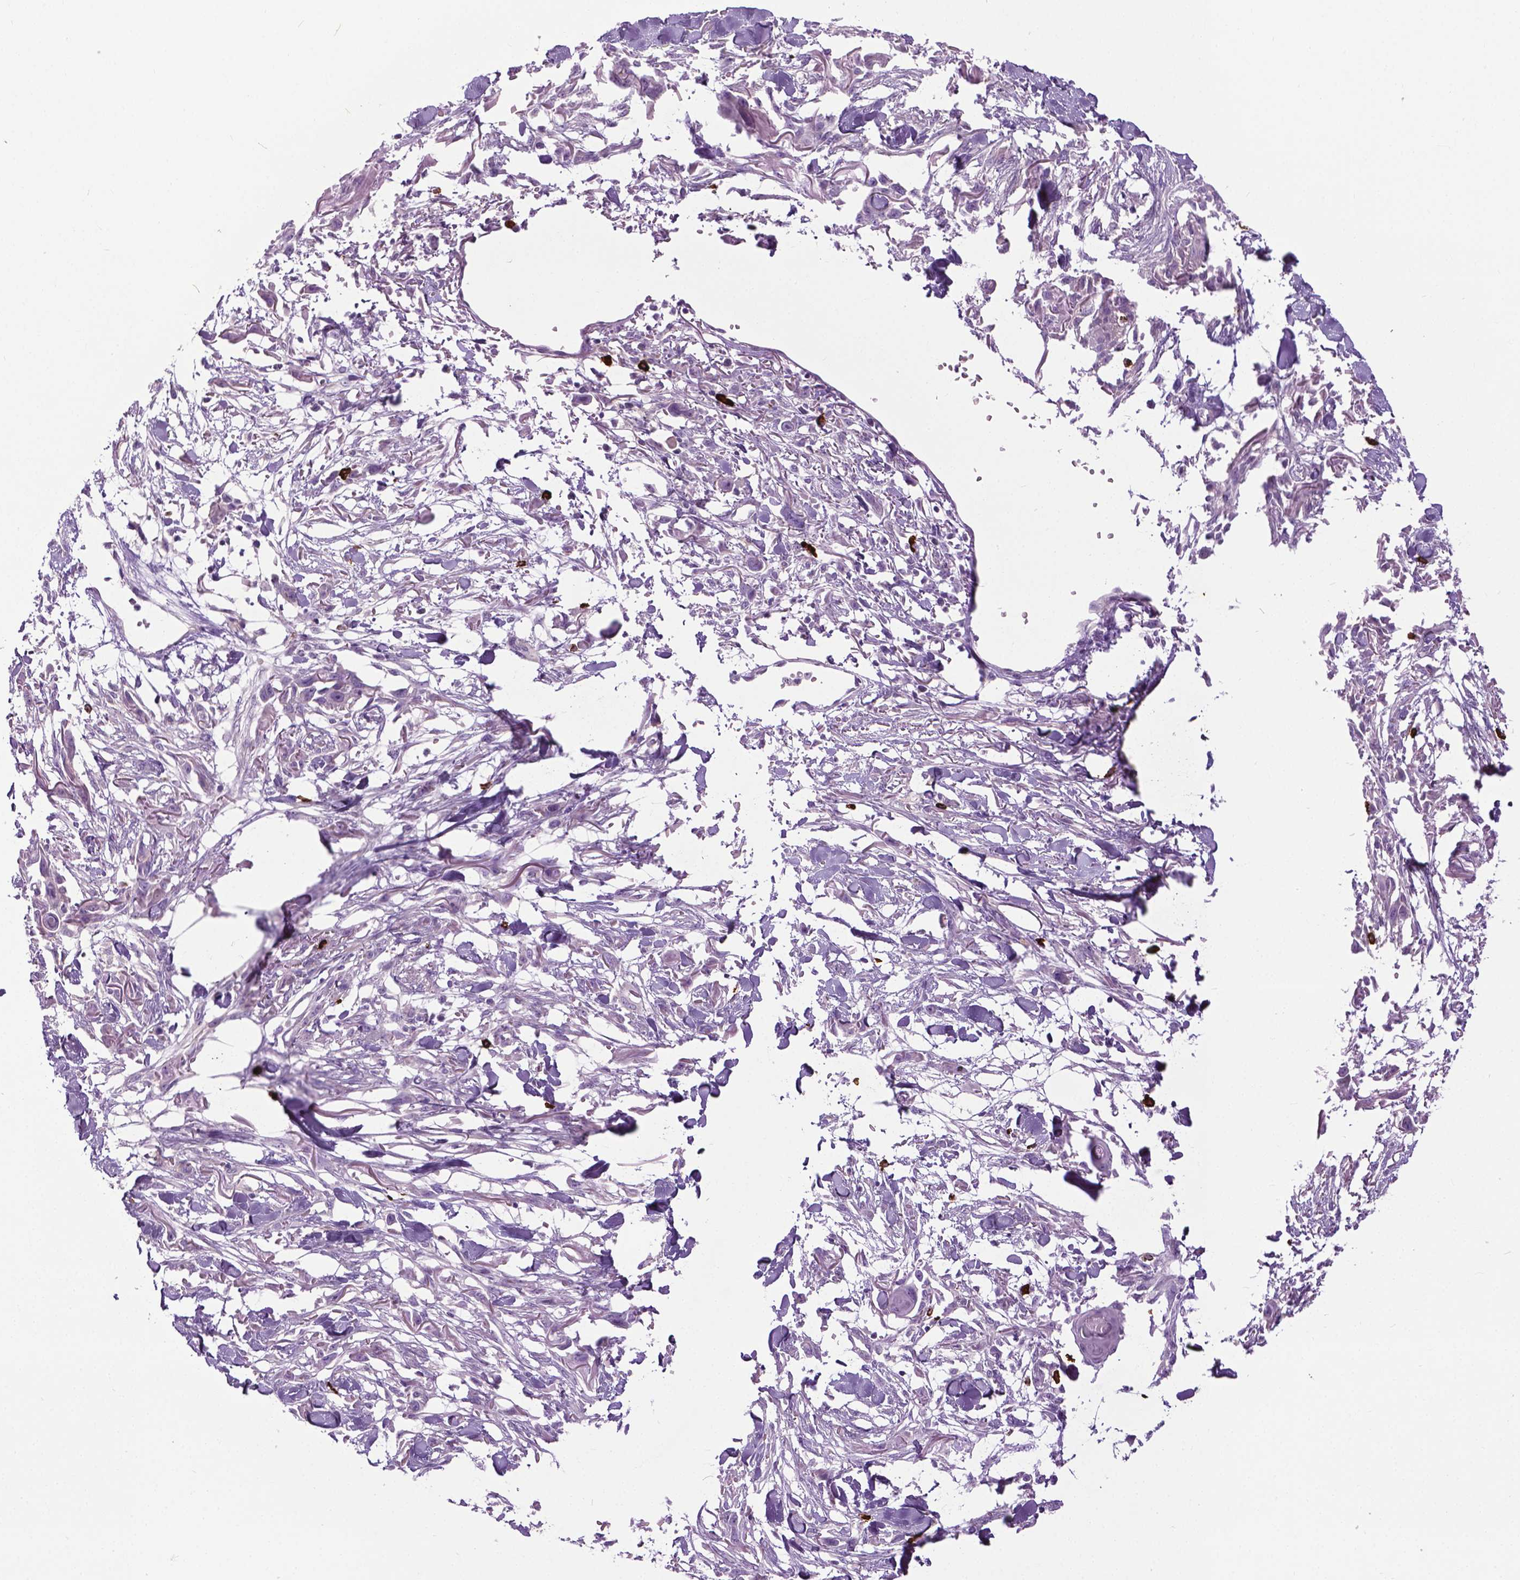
{"staining": {"intensity": "negative", "quantity": "none", "location": "none"}, "tissue": "skin cancer", "cell_type": "Tumor cells", "image_type": "cancer", "snomed": [{"axis": "morphology", "description": "Squamous cell carcinoma, NOS"}, {"axis": "topography", "description": "Skin"}], "caption": "The IHC micrograph has no significant expression in tumor cells of skin squamous cell carcinoma tissue. (DAB immunohistochemistry (IHC) visualized using brightfield microscopy, high magnification).", "gene": "SPECC1L", "patient": {"sex": "female", "age": 59}}